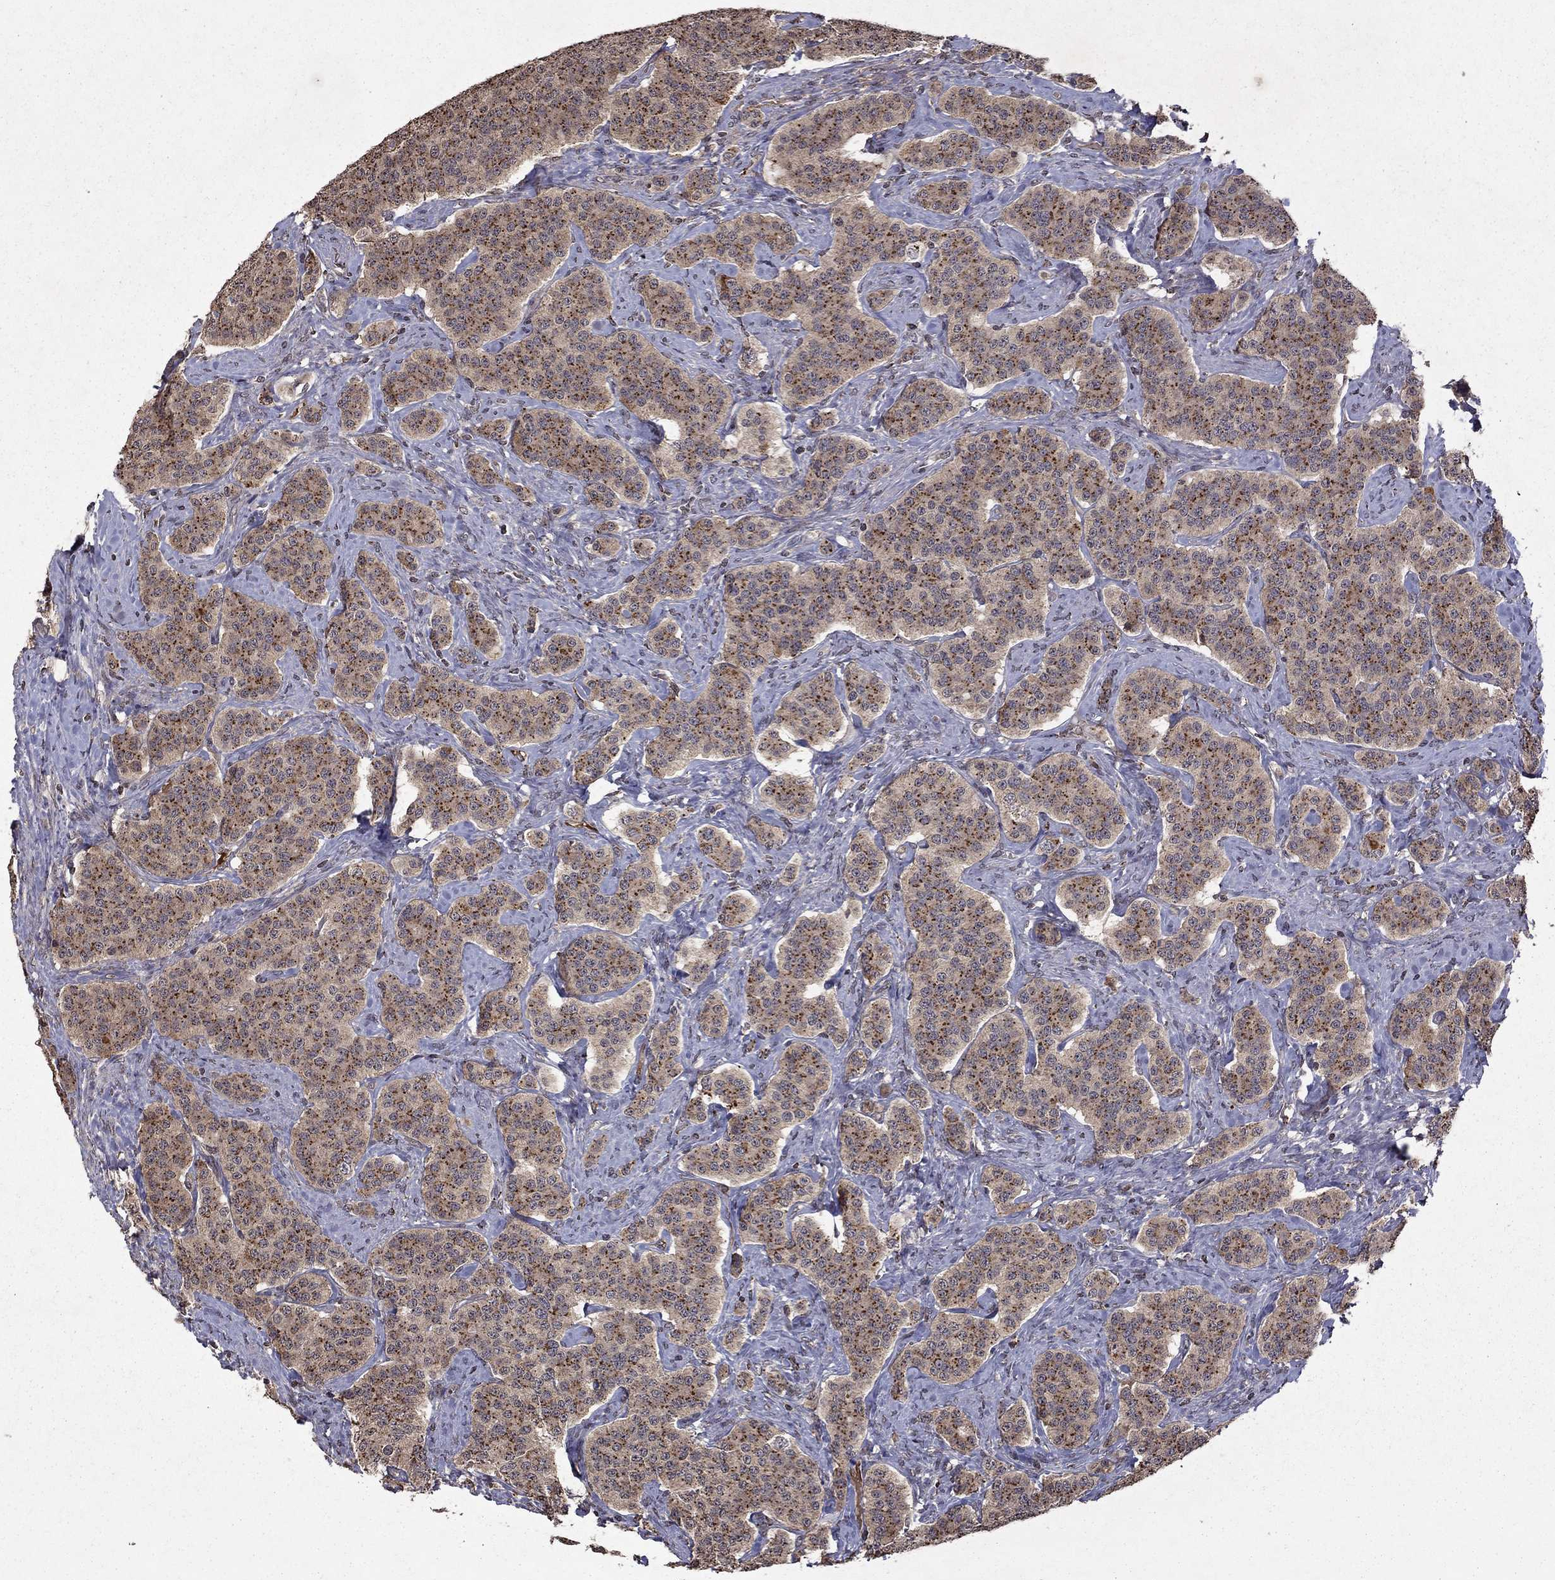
{"staining": {"intensity": "moderate", "quantity": ">75%", "location": "cytoplasmic/membranous"}, "tissue": "carcinoid", "cell_type": "Tumor cells", "image_type": "cancer", "snomed": [{"axis": "morphology", "description": "Carcinoid, malignant, NOS"}, {"axis": "topography", "description": "Small intestine"}], "caption": "Immunohistochemical staining of malignant carcinoid reveals medium levels of moderate cytoplasmic/membranous protein positivity in about >75% of tumor cells. (IHC, brightfield microscopy, high magnification).", "gene": "NLGN1", "patient": {"sex": "female", "age": 58}}